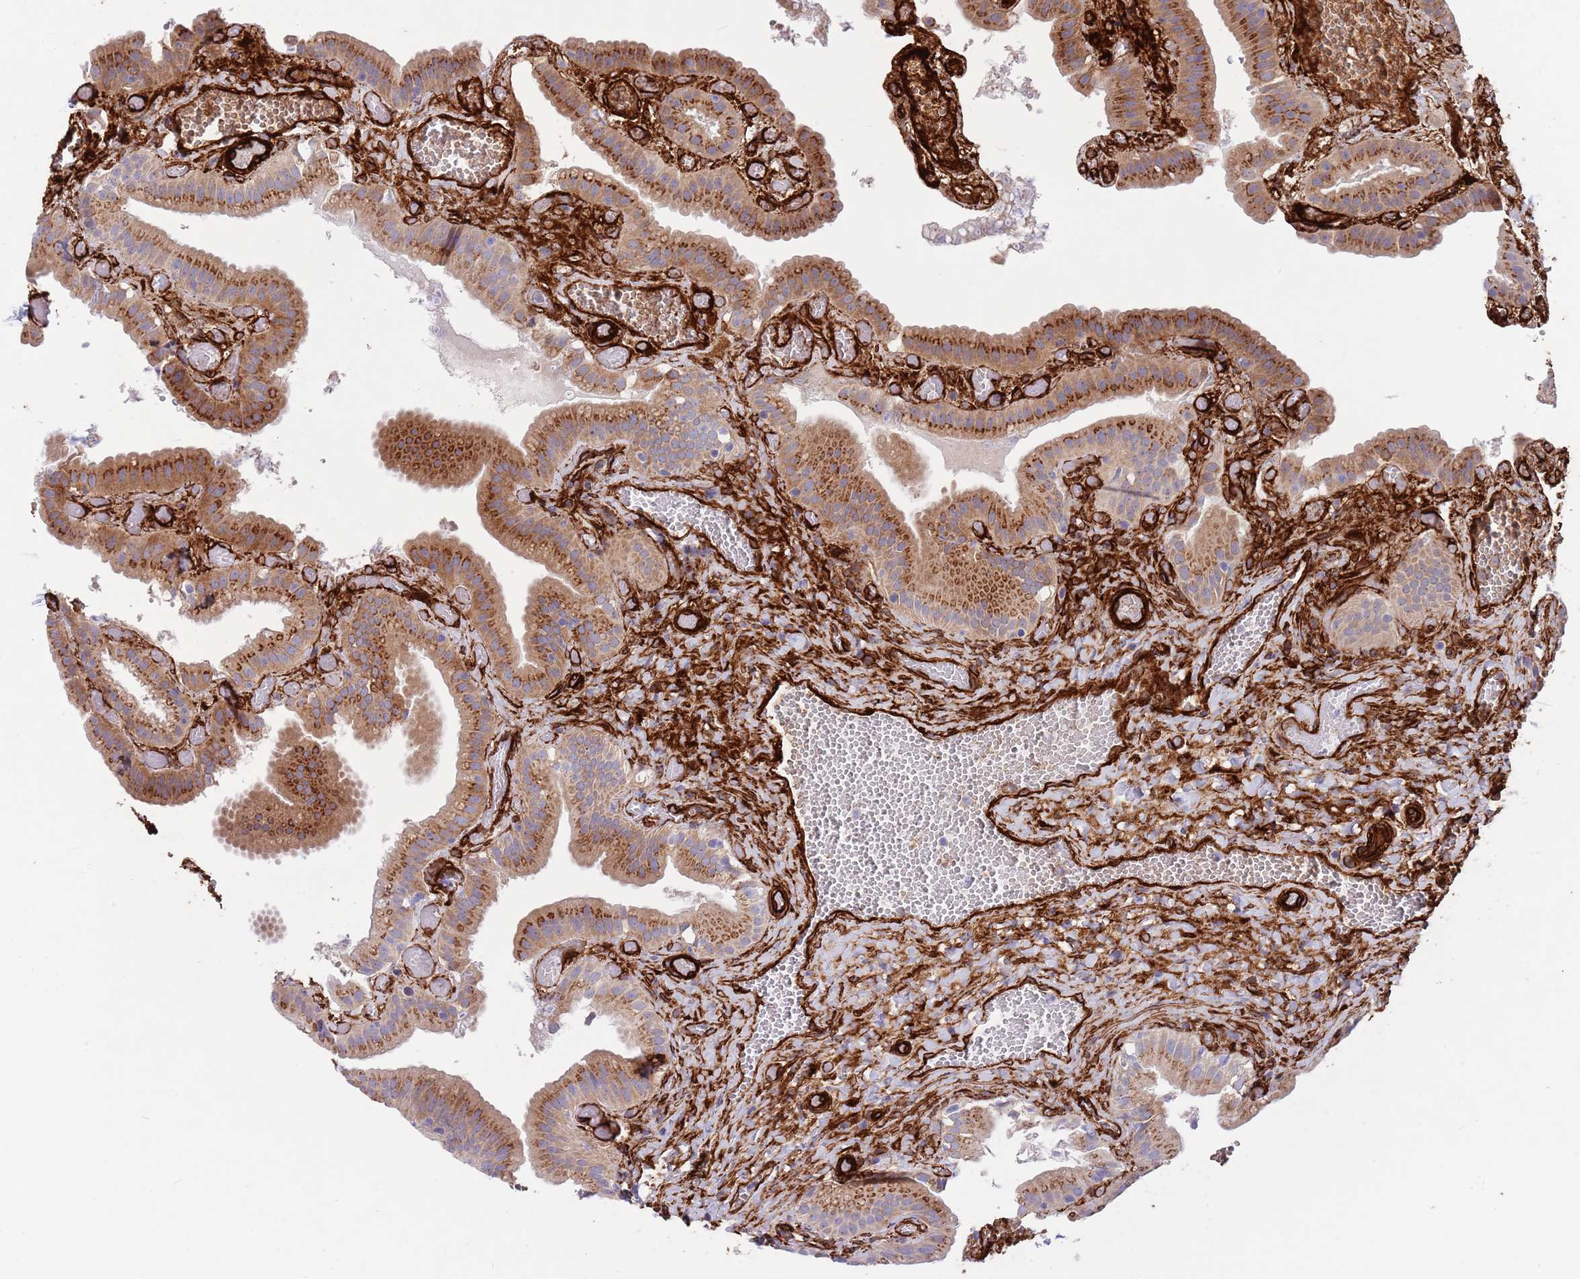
{"staining": {"intensity": "moderate", "quantity": ">75%", "location": "cytoplasmic/membranous"}, "tissue": "gallbladder", "cell_type": "Glandular cells", "image_type": "normal", "snomed": [{"axis": "morphology", "description": "Normal tissue, NOS"}, {"axis": "topography", "description": "Gallbladder"}], "caption": "Gallbladder stained with a brown dye reveals moderate cytoplasmic/membranous positive staining in approximately >75% of glandular cells.", "gene": "CAV2", "patient": {"sex": "female", "age": 64}}